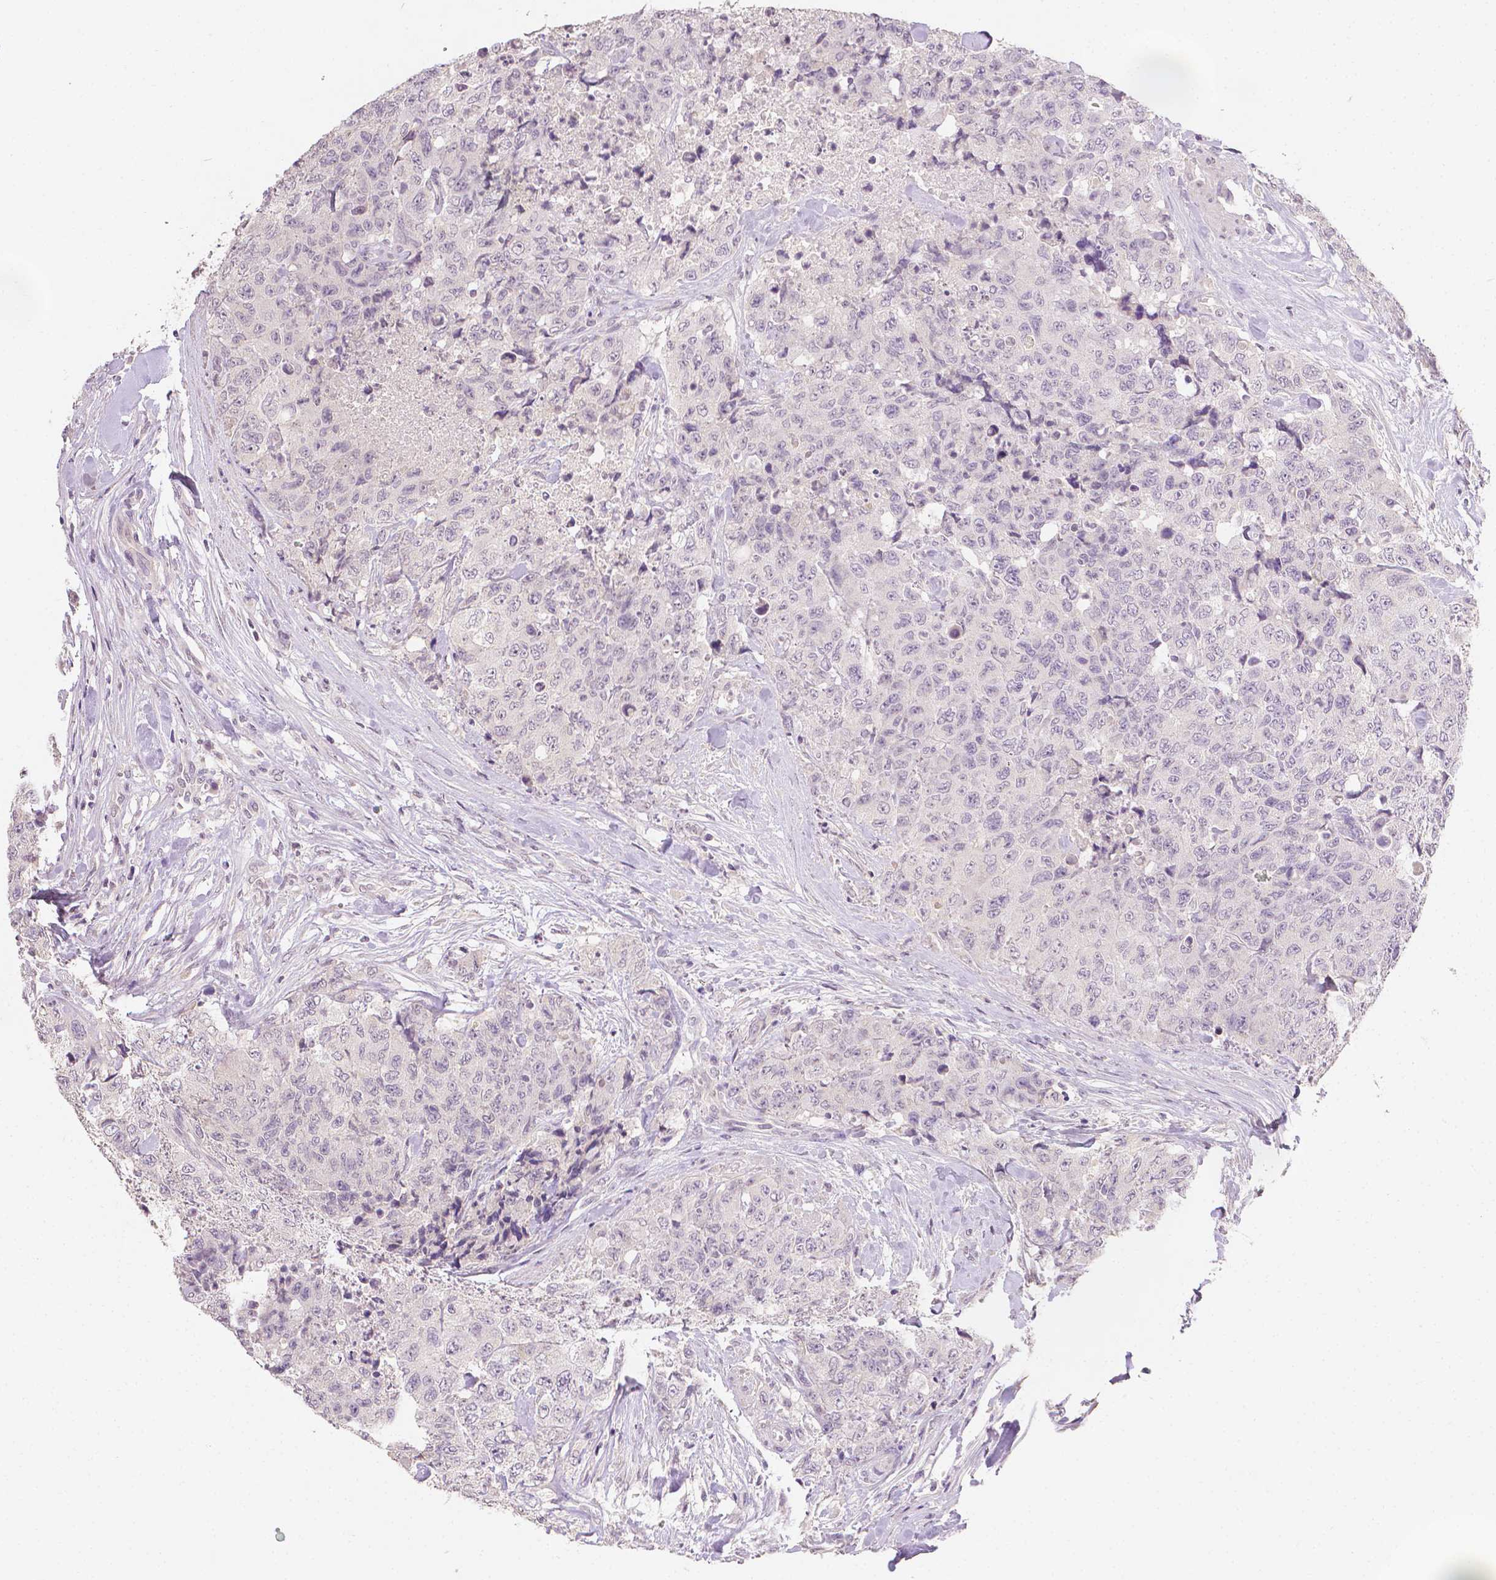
{"staining": {"intensity": "negative", "quantity": "none", "location": "none"}, "tissue": "urothelial cancer", "cell_type": "Tumor cells", "image_type": "cancer", "snomed": [{"axis": "morphology", "description": "Urothelial carcinoma, High grade"}, {"axis": "topography", "description": "Urinary bladder"}], "caption": "This histopathology image is of urothelial carcinoma (high-grade) stained with IHC to label a protein in brown with the nuclei are counter-stained blue. There is no expression in tumor cells. Brightfield microscopy of IHC stained with DAB (3,3'-diaminobenzidine) (brown) and hematoxylin (blue), captured at high magnification.", "gene": "TGM1", "patient": {"sex": "female", "age": 78}}